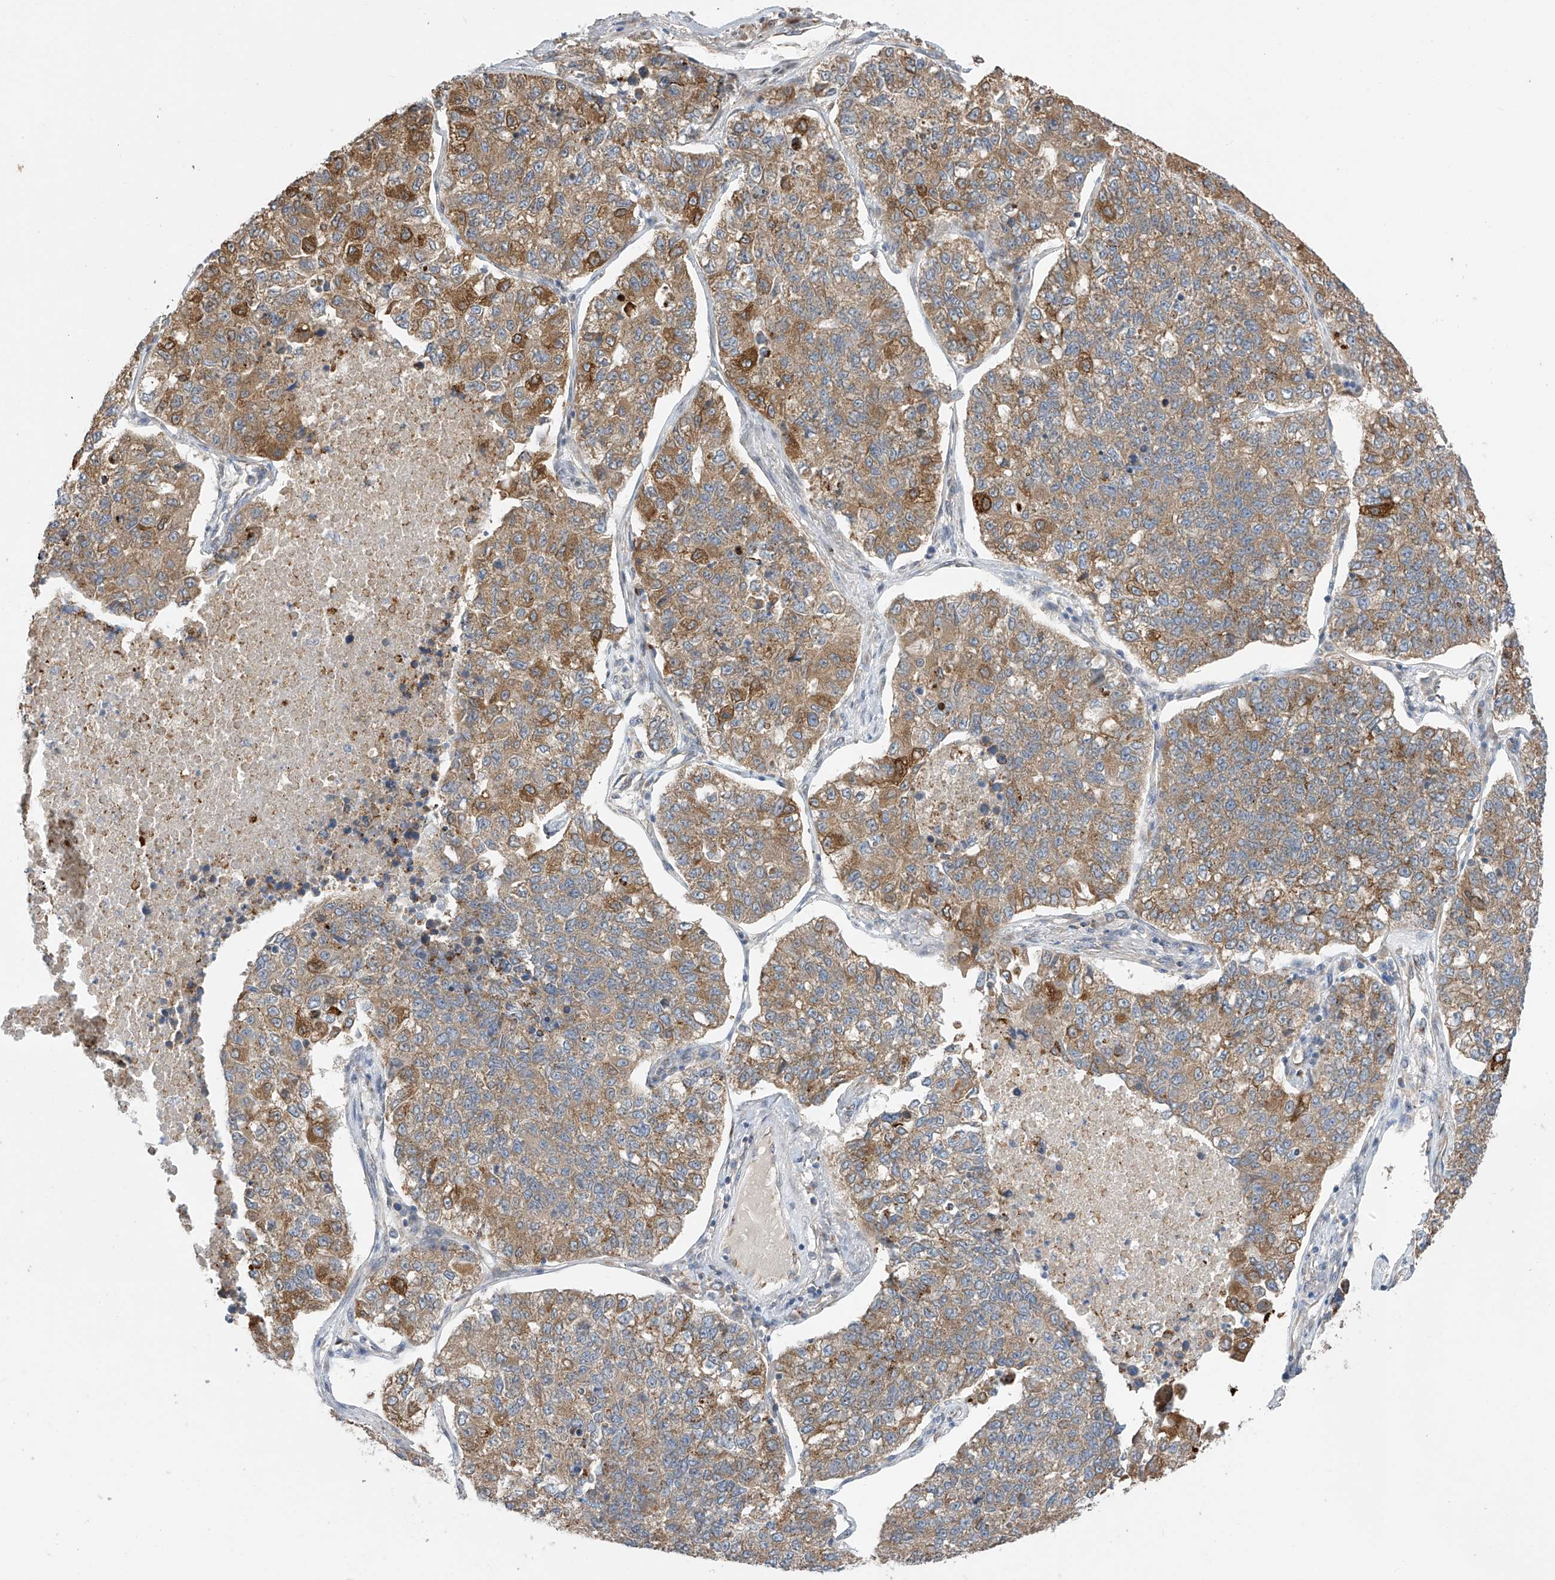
{"staining": {"intensity": "moderate", "quantity": "25%-75%", "location": "cytoplasmic/membranous"}, "tissue": "lung cancer", "cell_type": "Tumor cells", "image_type": "cancer", "snomed": [{"axis": "morphology", "description": "Adenocarcinoma, NOS"}, {"axis": "topography", "description": "Lung"}], "caption": "Protein positivity by immunohistochemistry displays moderate cytoplasmic/membranous staining in about 25%-75% of tumor cells in adenocarcinoma (lung).", "gene": "PNPT1", "patient": {"sex": "male", "age": 49}}